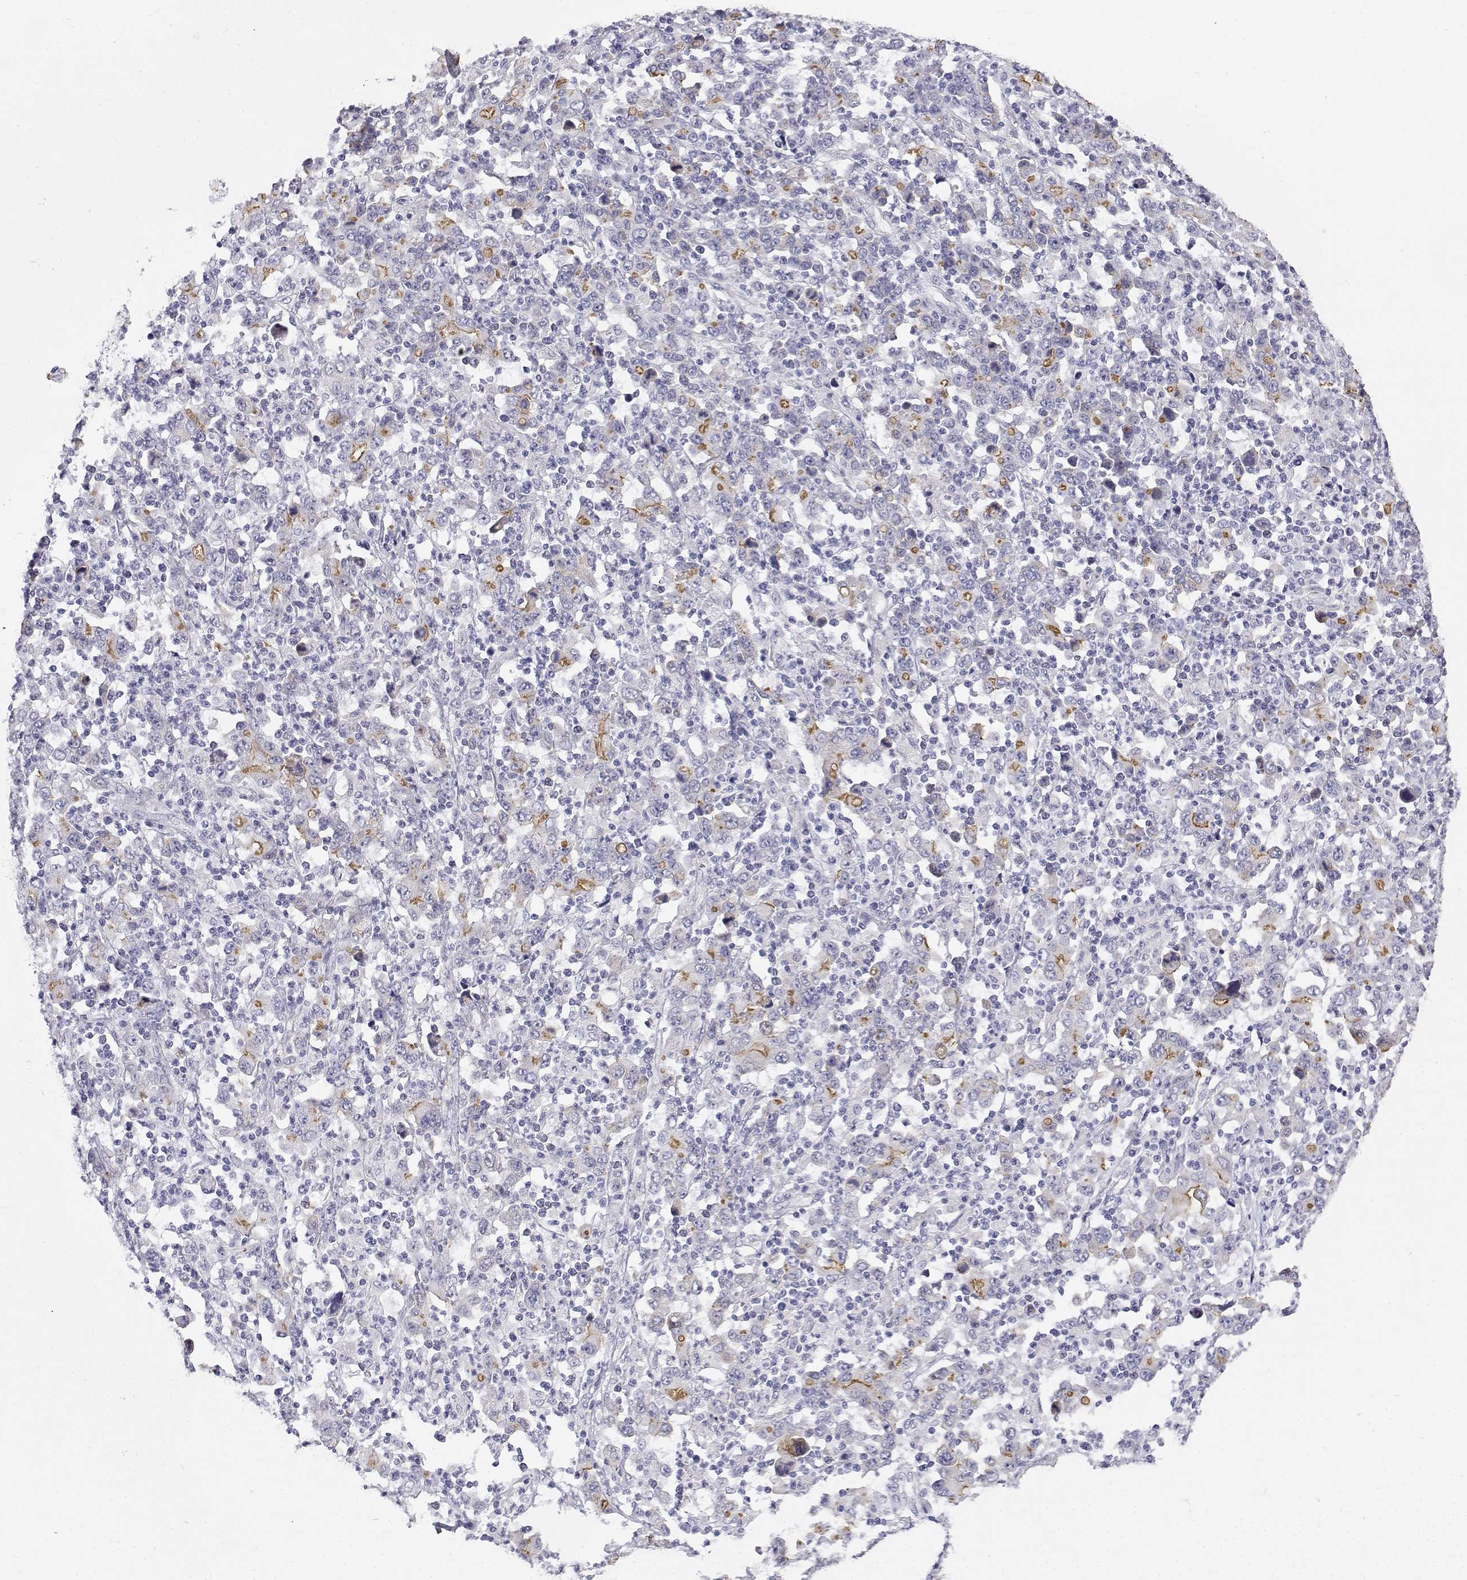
{"staining": {"intensity": "moderate", "quantity": "<25%", "location": "cytoplasmic/membranous"}, "tissue": "stomach cancer", "cell_type": "Tumor cells", "image_type": "cancer", "snomed": [{"axis": "morphology", "description": "Adenocarcinoma, NOS"}, {"axis": "topography", "description": "Stomach, upper"}], "caption": "Protein analysis of stomach cancer (adenocarcinoma) tissue exhibits moderate cytoplasmic/membranous expression in about <25% of tumor cells.", "gene": "MISP", "patient": {"sex": "male", "age": 69}}